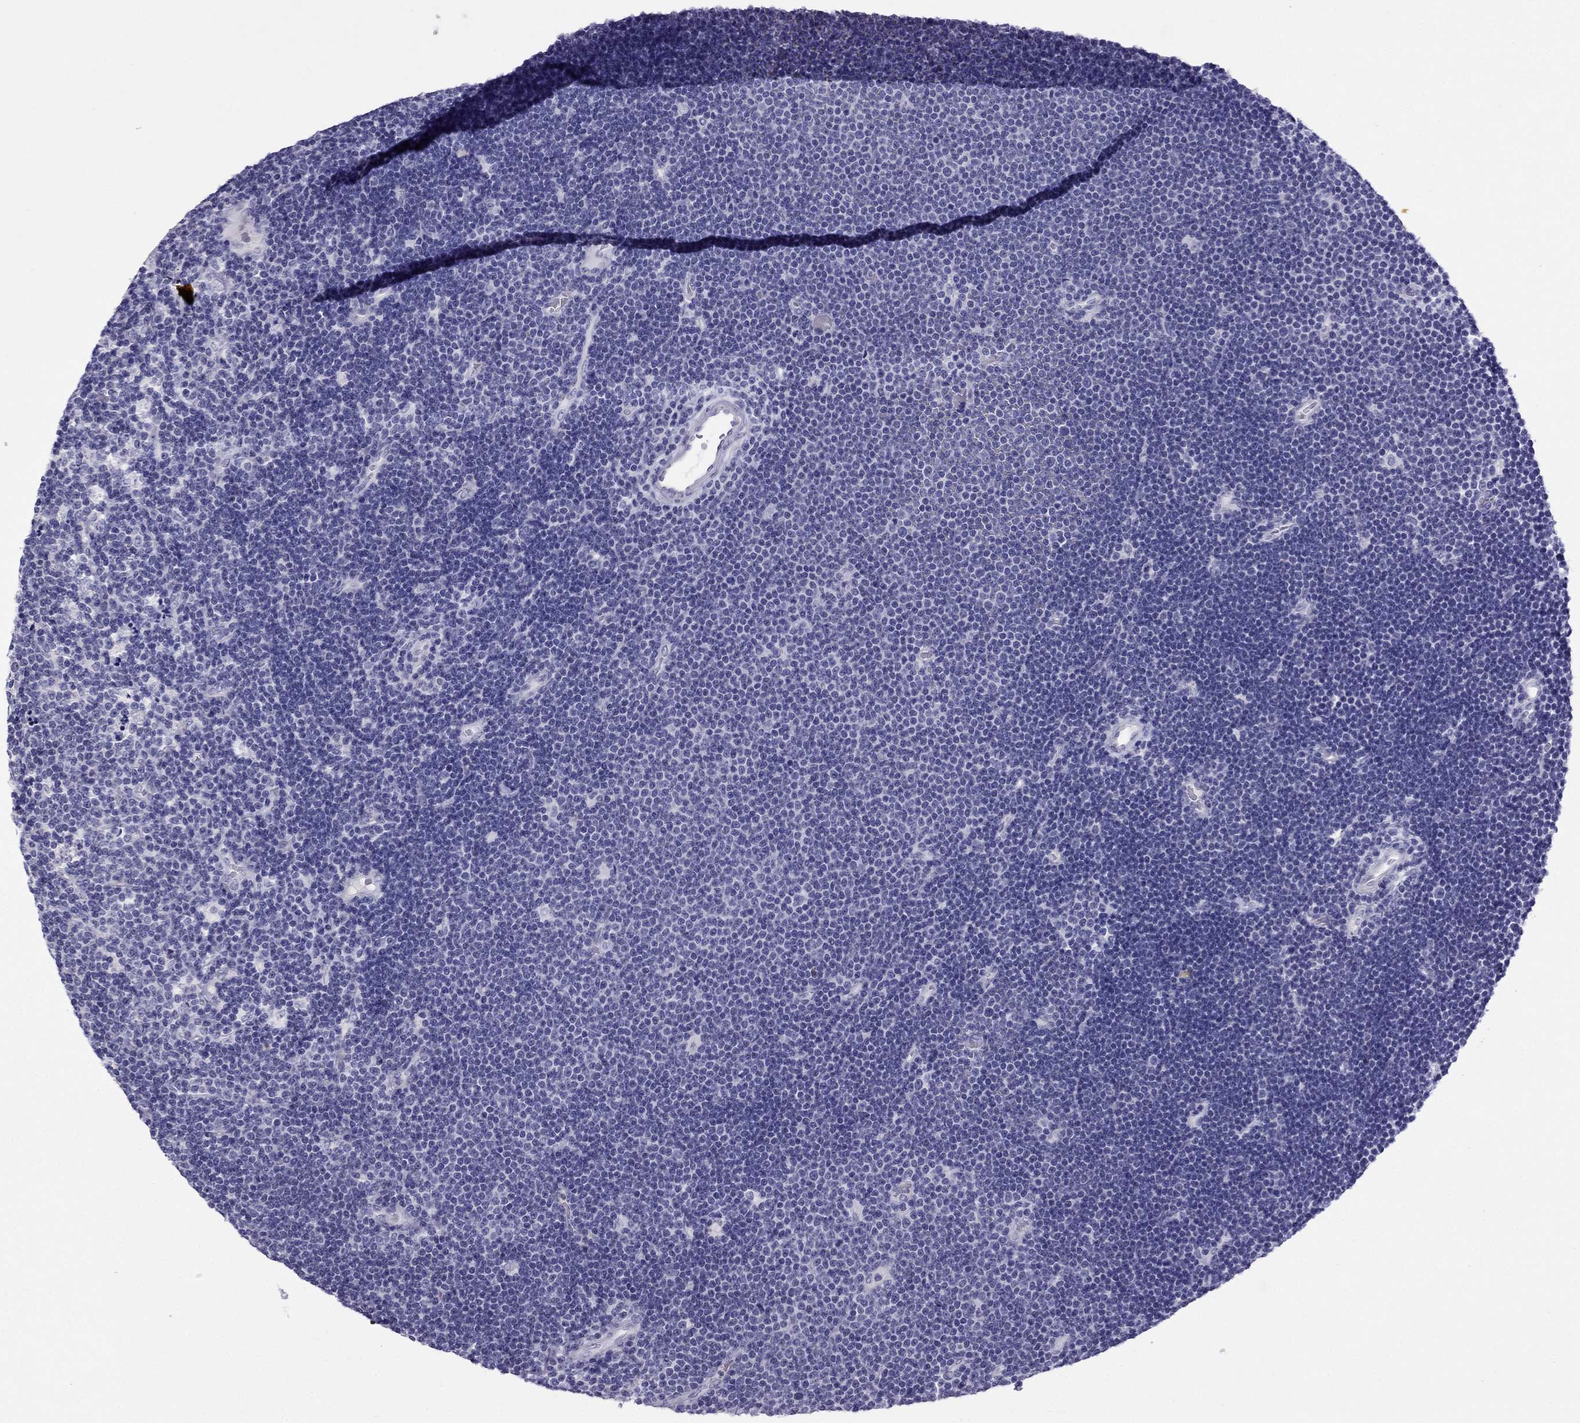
{"staining": {"intensity": "negative", "quantity": "none", "location": "none"}, "tissue": "lymphoma", "cell_type": "Tumor cells", "image_type": "cancer", "snomed": [{"axis": "morphology", "description": "Malignant lymphoma, non-Hodgkin's type, Low grade"}, {"axis": "topography", "description": "Brain"}], "caption": "The IHC micrograph has no significant expression in tumor cells of lymphoma tissue.", "gene": "CROCC2", "patient": {"sex": "female", "age": 66}}